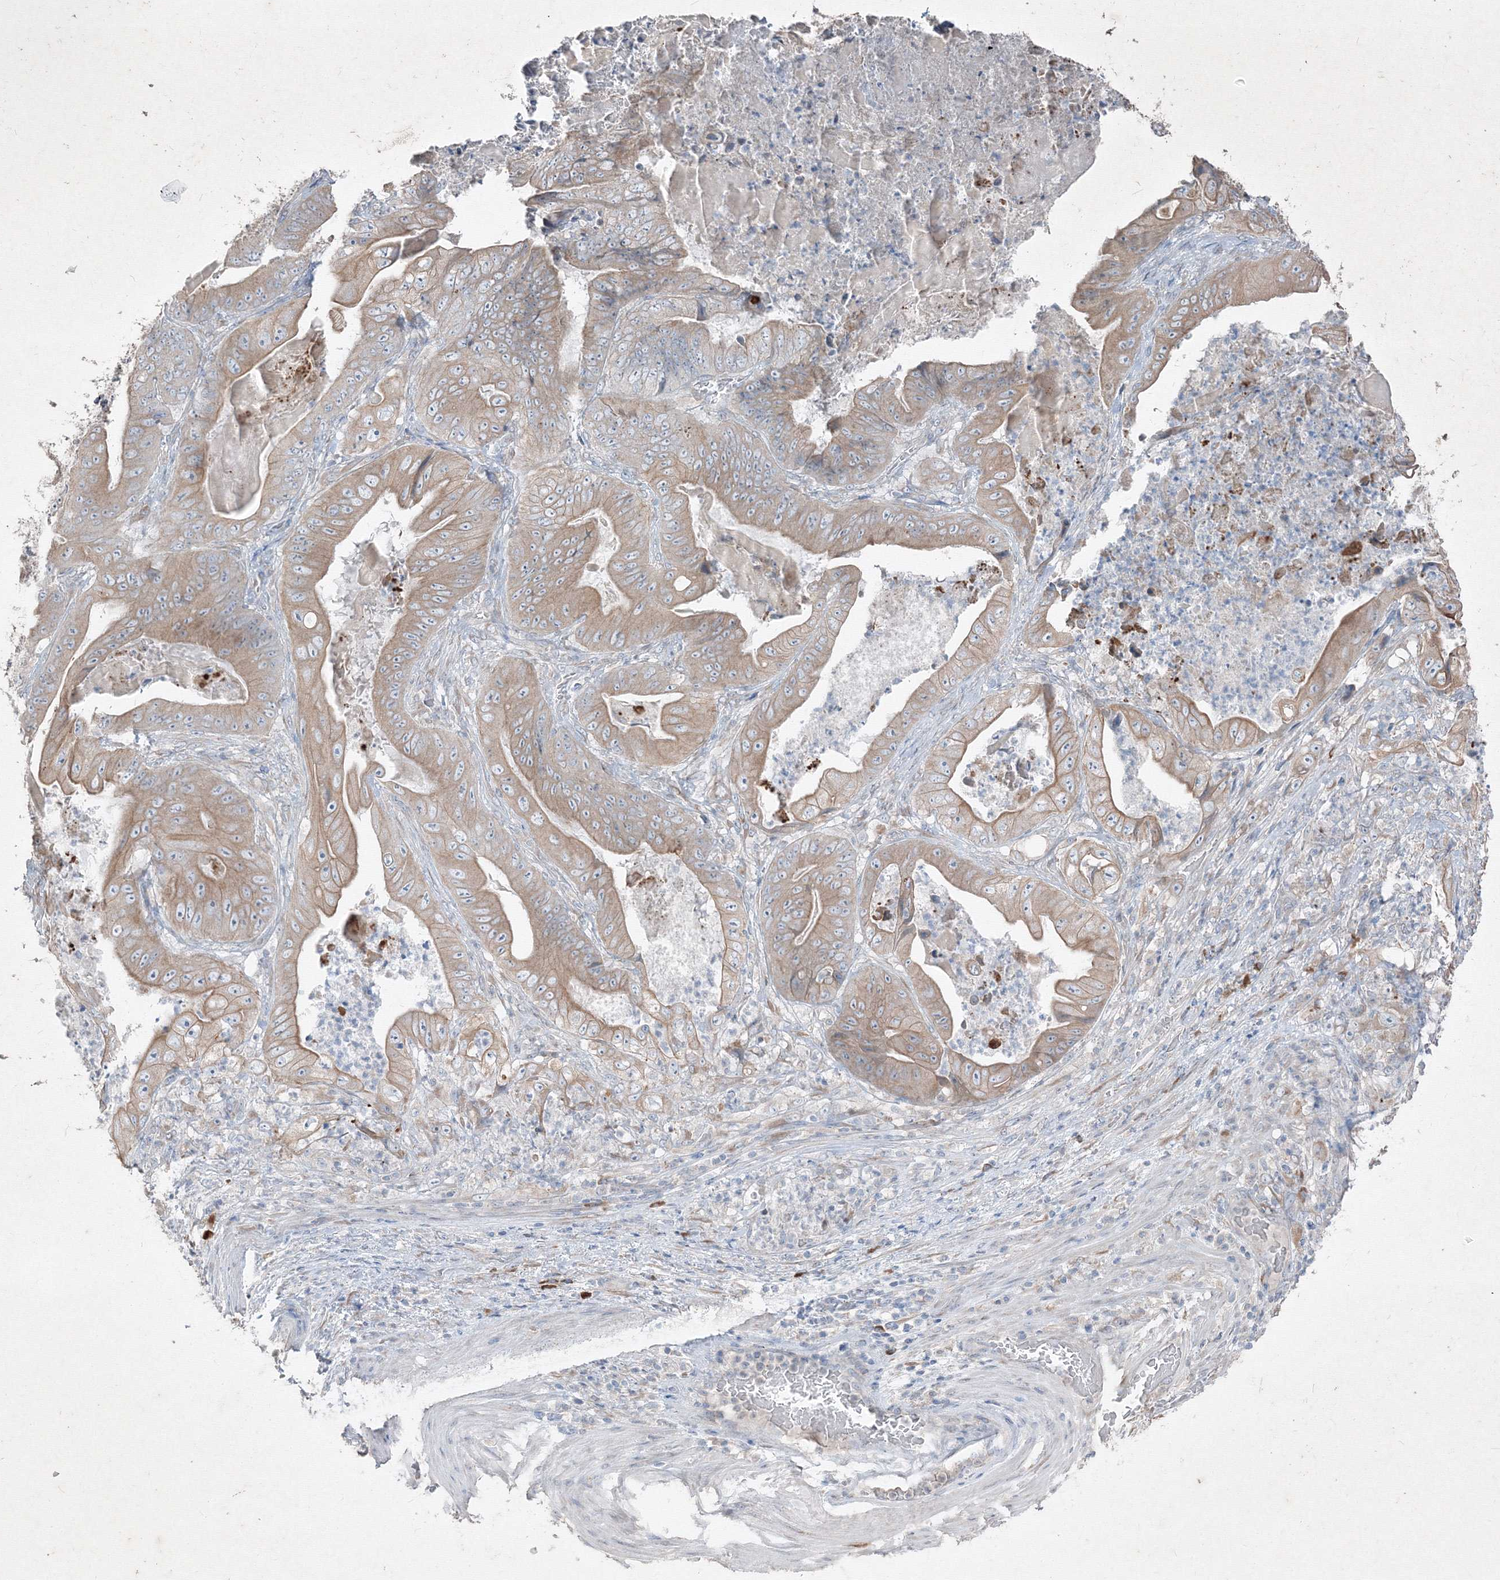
{"staining": {"intensity": "moderate", "quantity": ">75%", "location": "cytoplasmic/membranous"}, "tissue": "stomach cancer", "cell_type": "Tumor cells", "image_type": "cancer", "snomed": [{"axis": "morphology", "description": "Adenocarcinoma, NOS"}, {"axis": "topography", "description": "Stomach"}], "caption": "A high-resolution photomicrograph shows immunohistochemistry staining of stomach adenocarcinoma, which reveals moderate cytoplasmic/membranous staining in approximately >75% of tumor cells. (Brightfield microscopy of DAB IHC at high magnification).", "gene": "IFNAR1", "patient": {"sex": "female", "age": 73}}